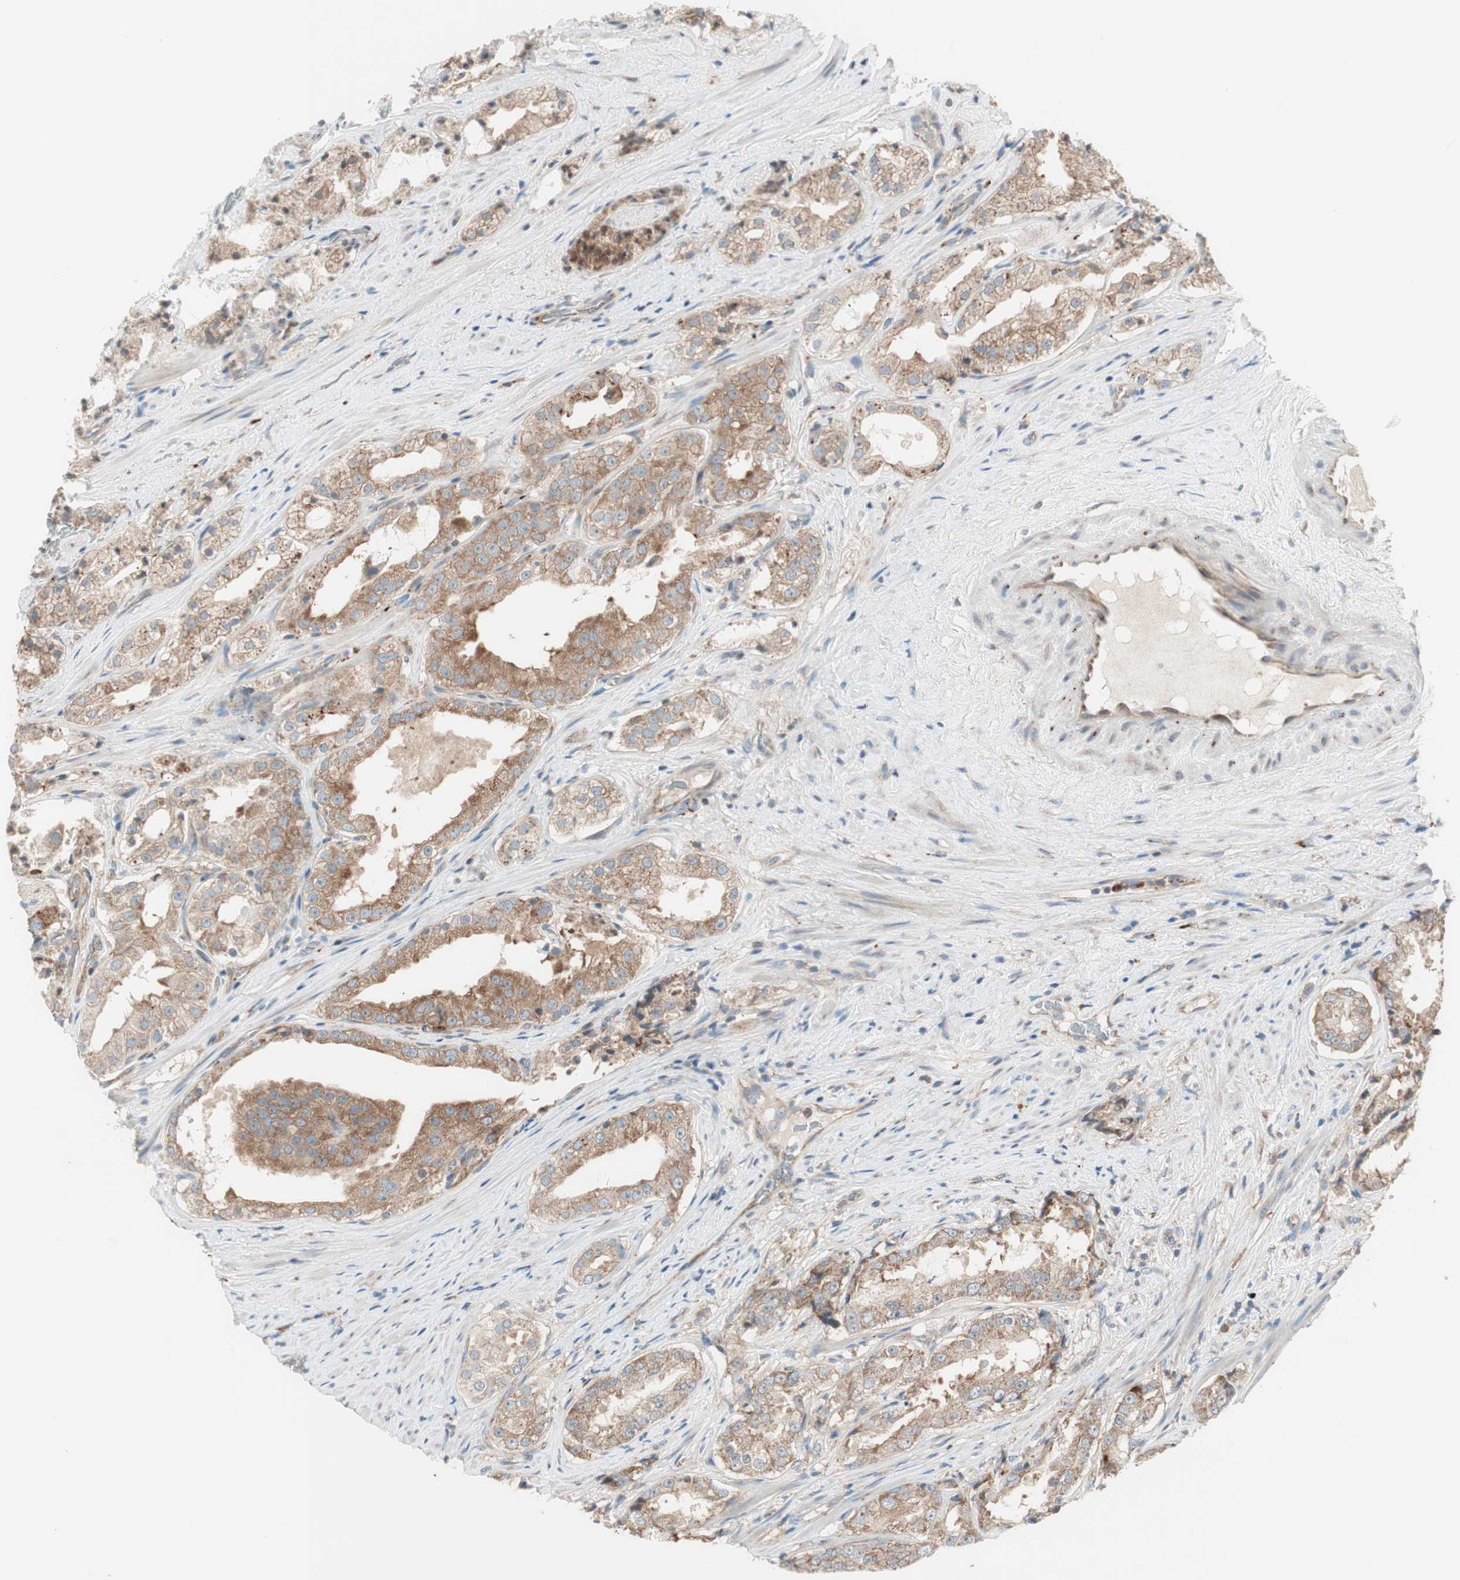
{"staining": {"intensity": "moderate", "quantity": ">75%", "location": "cytoplasmic/membranous"}, "tissue": "prostate cancer", "cell_type": "Tumor cells", "image_type": "cancer", "snomed": [{"axis": "morphology", "description": "Adenocarcinoma, High grade"}, {"axis": "topography", "description": "Prostate"}], "caption": "DAB (3,3'-diaminobenzidine) immunohistochemical staining of human high-grade adenocarcinoma (prostate) exhibits moderate cytoplasmic/membranous protein staining in about >75% of tumor cells.", "gene": "RPL23", "patient": {"sex": "male", "age": 73}}